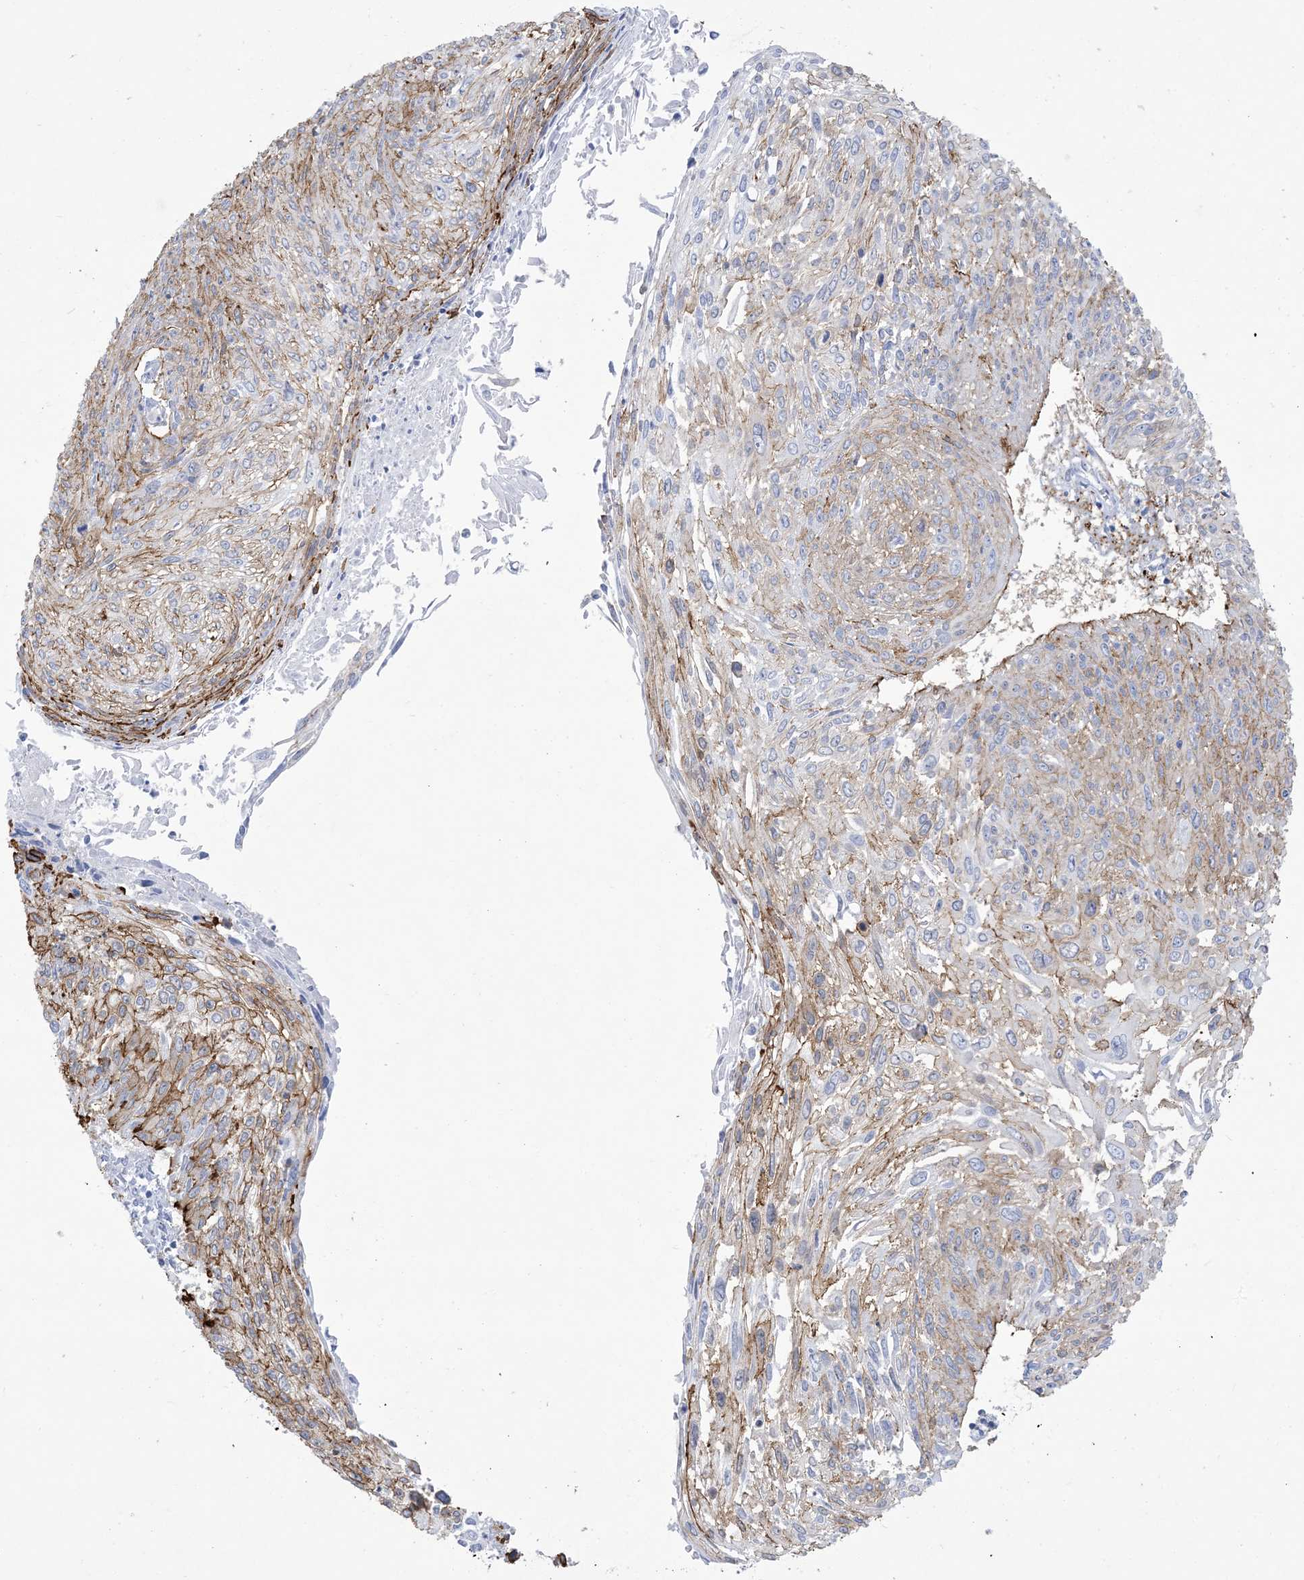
{"staining": {"intensity": "moderate", "quantity": "25%-75%", "location": "cytoplasmic/membranous"}, "tissue": "cervical cancer", "cell_type": "Tumor cells", "image_type": "cancer", "snomed": [{"axis": "morphology", "description": "Squamous cell carcinoma, NOS"}, {"axis": "topography", "description": "Cervix"}], "caption": "Protein expression analysis of human cervical cancer reveals moderate cytoplasmic/membranous staining in approximately 25%-75% of tumor cells.", "gene": "B3GNT7", "patient": {"sex": "female", "age": 51}}